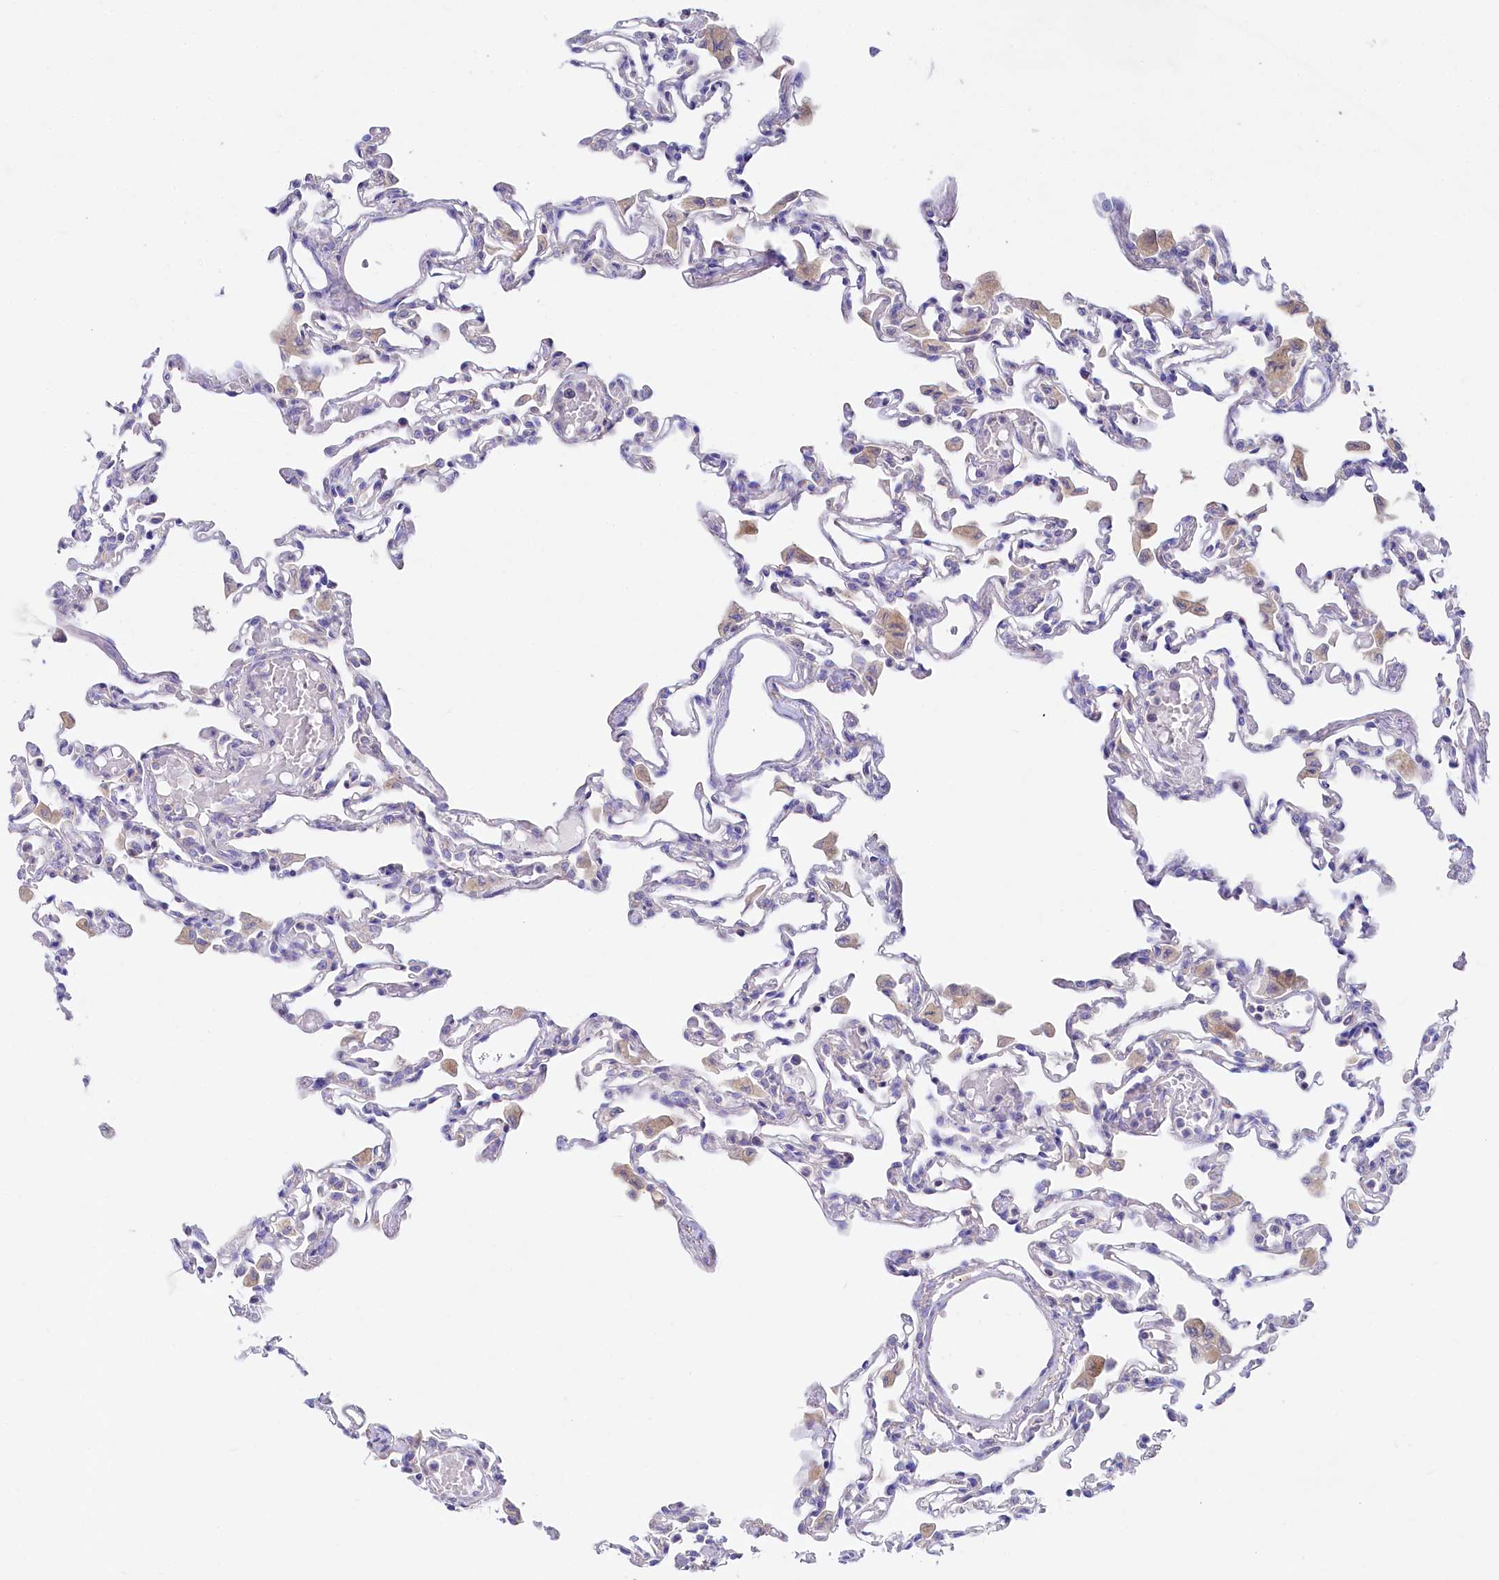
{"staining": {"intensity": "negative", "quantity": "none", "location": "none"}, "tissue": "lung", "cell_type": "Alveolar cells", "image_type": "normal", "snomed": [{"axis": "morphology", "description": "Normal tissue, NOS"}, {"axis": "topography", "description": "Bronchus"}, {"axis": "topography", "description": "Lung"}], "caption": "Human lung stained for a protein using immunohistochemistry displays no expression in alveolar cells.", "gene": "VPS26B", "patient": {"sex": "female", "age": 49}}